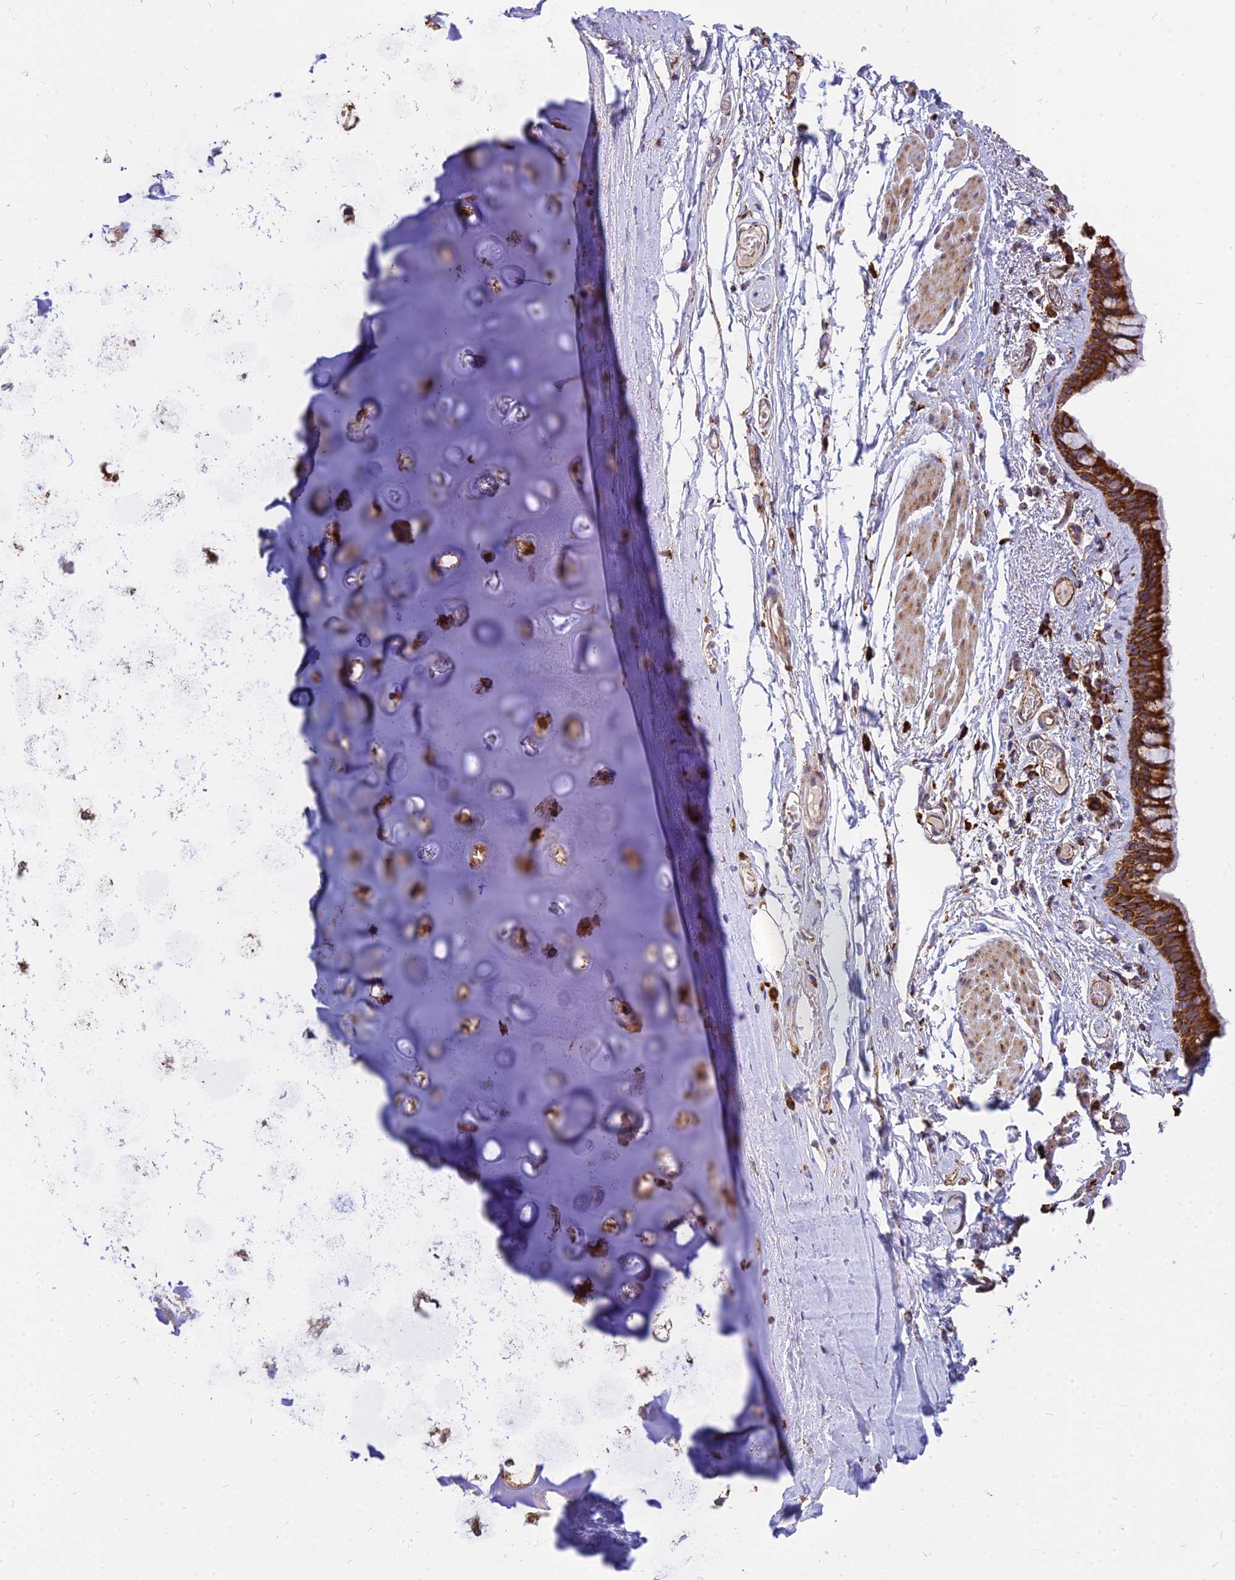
{"staining": {"intensity": "strong", "quantity": ">75%", "location": "cytoplasmic/membranous"}, "tissue": "bronchus", "cell_type": "Respiratory epithelial cells", "image_type": "normal", "snomed": [{"axis": "morphology", "description": "Normal tissue, NOS"}, {"axis": "topography", "description": "Cartilage tissue"}], "caption": "Protein expression analysis of normal bronchus exhibits strong cytoplasmic/membranous positivity in approximately >75% of respiratory epithelial cells.", "gene": "THUMPD2", "patient": {"sex": "male", "age": 63}}